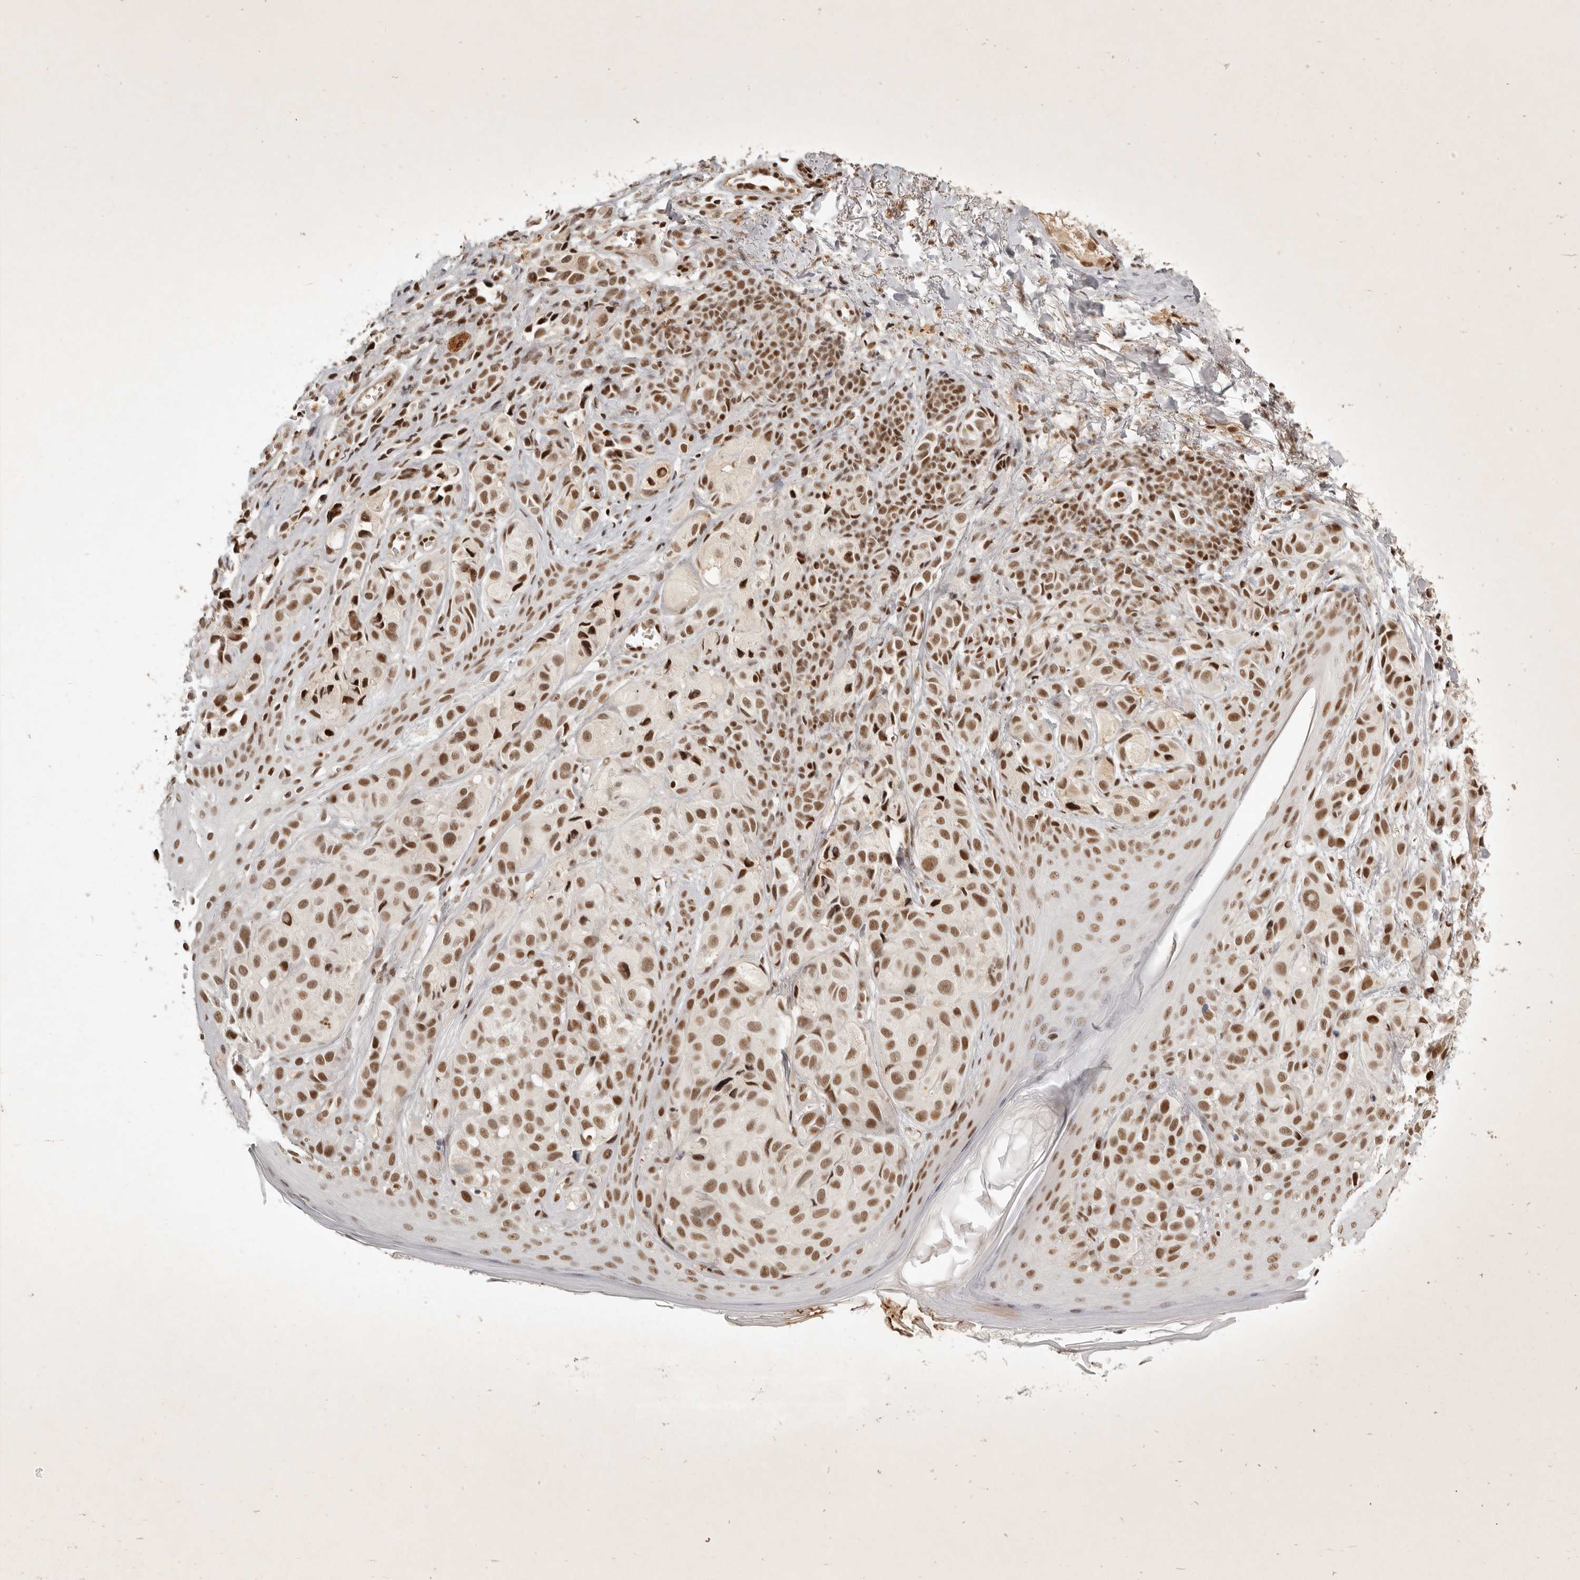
{"staining": {"intensity": "moderate", "quantity": ">75%", "location": "nuclear"}, "tissue": "melanoma", "cell_type": "Tumor cells", "image_type": "cancer", "snomed": [{"axis": "morphology", "description": "Malignant melanoma, NOS"}, {"axis": "topography", "description": "Skin"}], "caption": "Melanoma stained with a brown dye exhibits moderate nuclear positive positivity in about >75% of tumor cells.", "gene": "GABPA", "patient": {"sex": "female", "age": 58}}